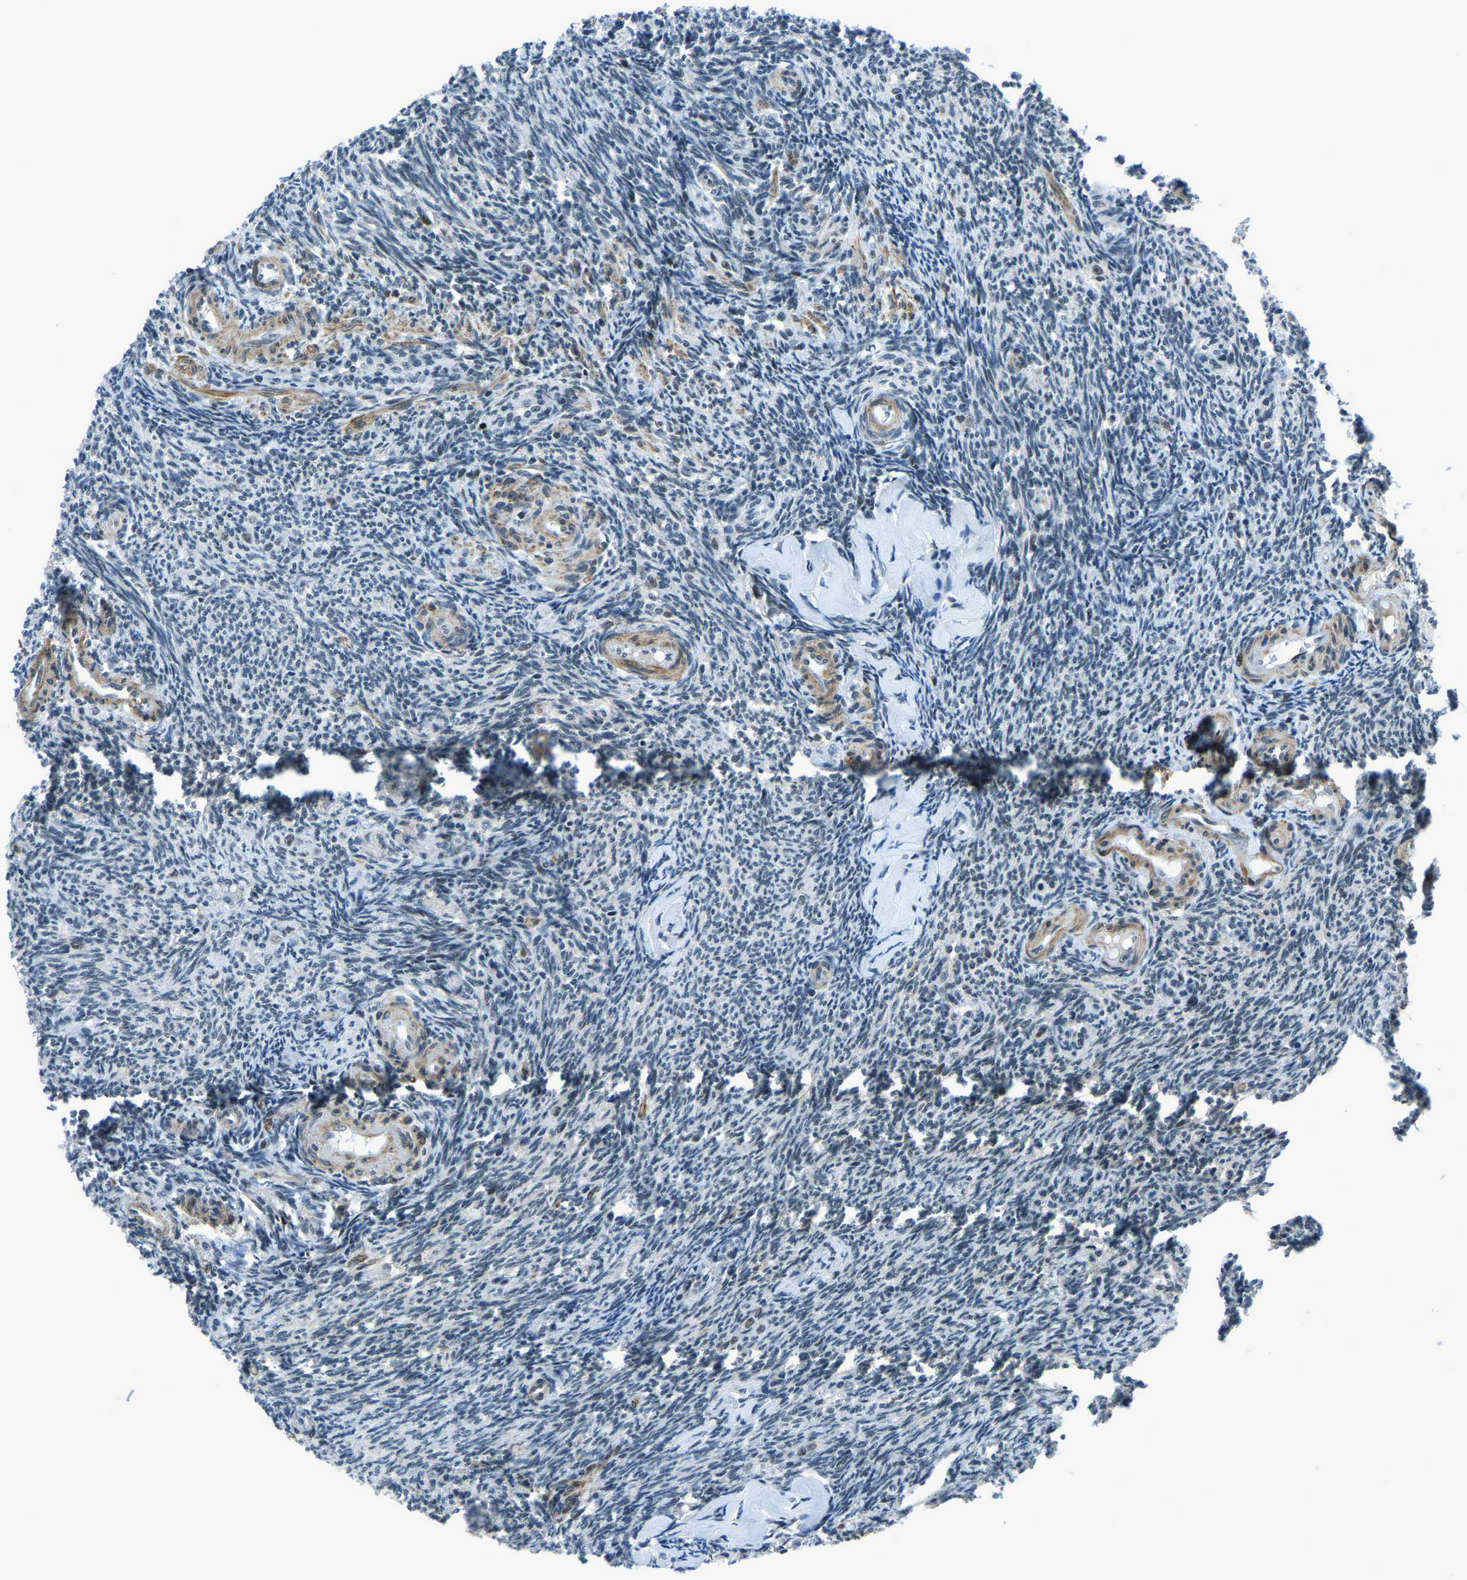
{"staining": {"intensity": "moderate", "quantity": ">75%", "location": "cytoplasmic/membranous,nuclear"}, "tissue": "ovary", "cell_type": "Follicle cells", "image_type": "normal", "snomed": [{"axis": "morphology", "description": "Normal tissue, NOS"}, {"axis": "topography", "description": "Ovary"}], "caption": "This micrograph demonstrates immunohistochemistry staining of unremarkable human ovary, with medium moderate cytoplasmic/membranous,nuclear expression in approximately >75% of follicle cells.", "gene": "PRCC", "patient": {"sex": "female", "age": 41}}